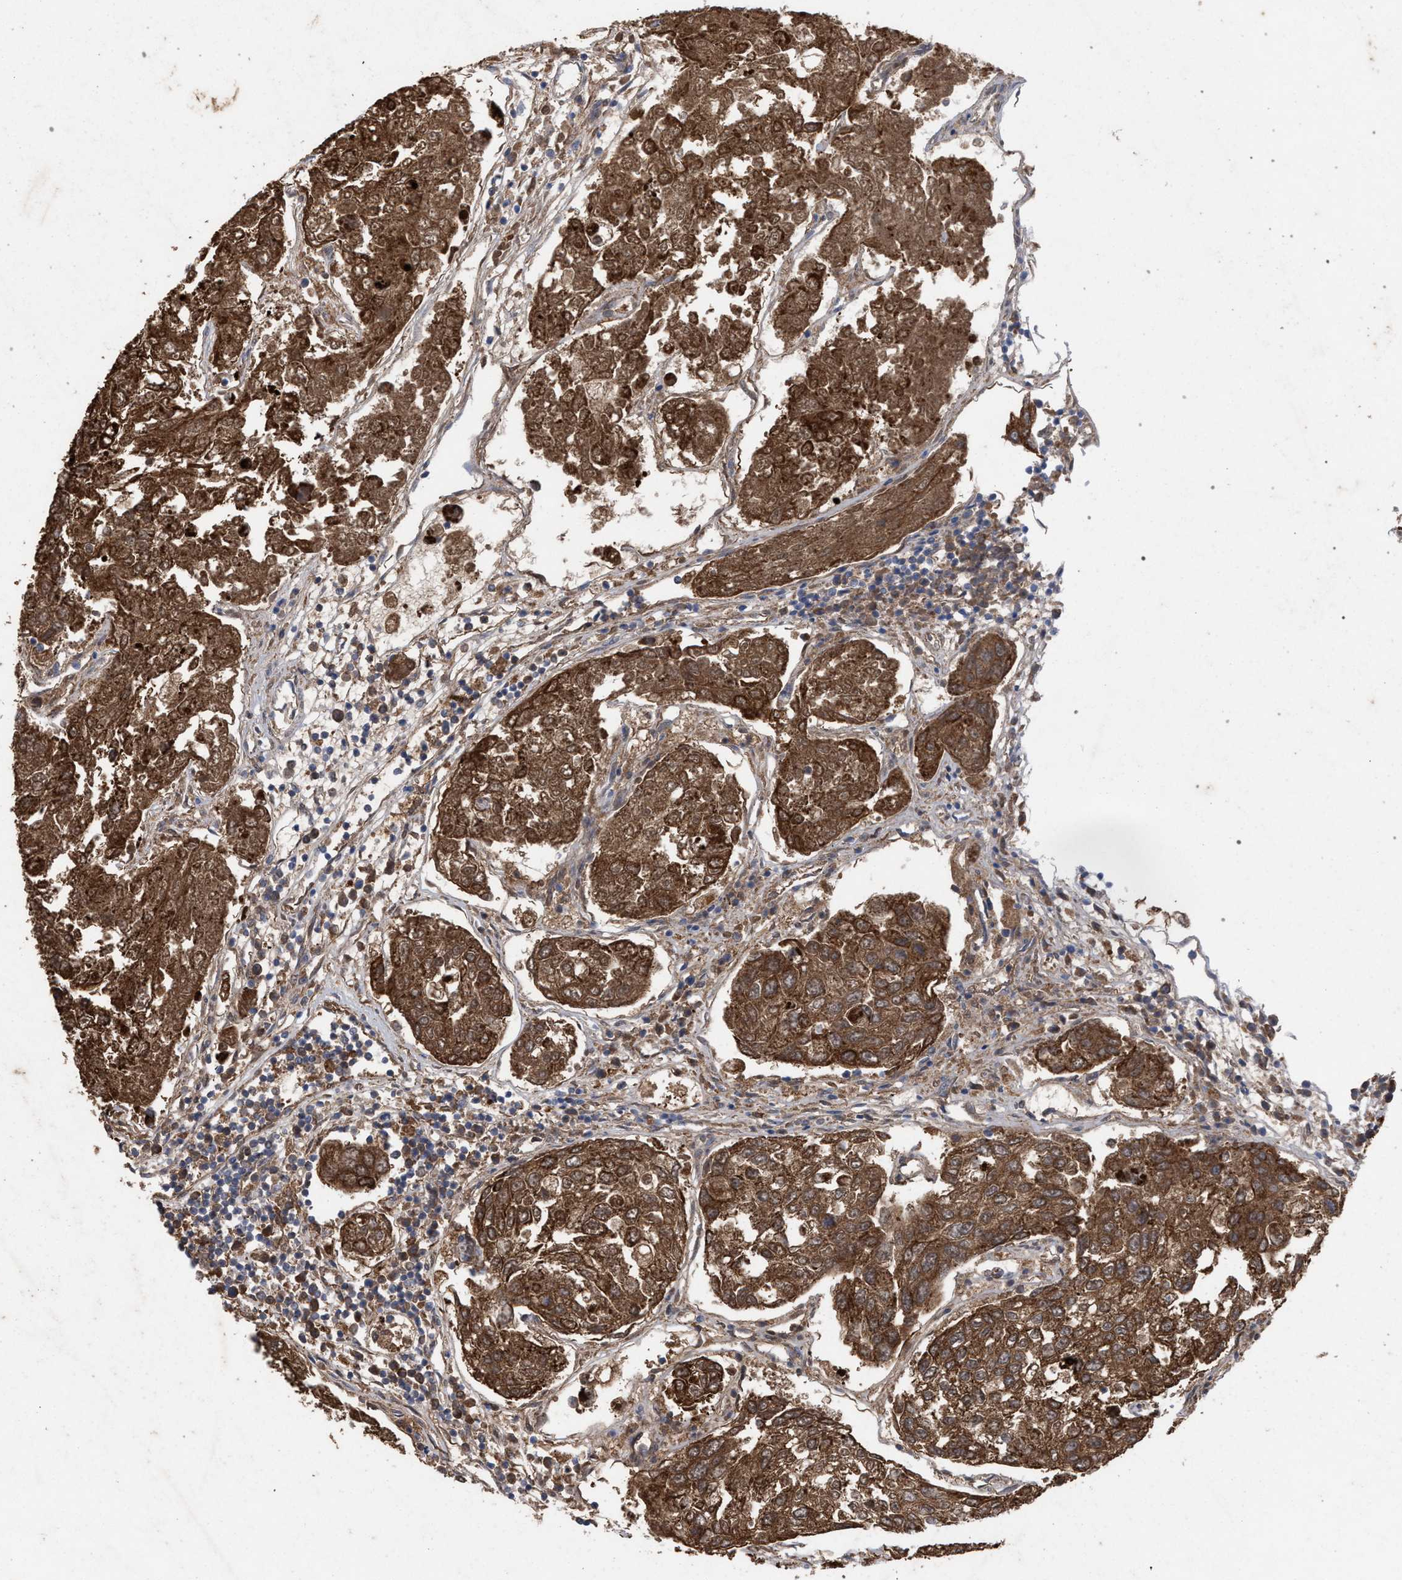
{"staining": {"intensity": "moderate", "quantity": ">75%", "location": "cytoplasmic/membranous"}, "tissue": "urothelial cancer", "cell_type": "Tumor cells", "image_type": "cancer", "snomed": [{"axis": "morphology", "description": "Urothelial carcinoma, High grade"}, {"axis": "topography", "description": "Lymph node"}, {"axis": "topography", "description": "Urinary bladder"}], "caption": "A medium amount of moderate cytoplasmic/membranous staining is seen in approximately >75% of tumor cells in urothelial cancer tissue.", "gene": "BCL2L12", "patient": {"sex": "male", "age": 51}}